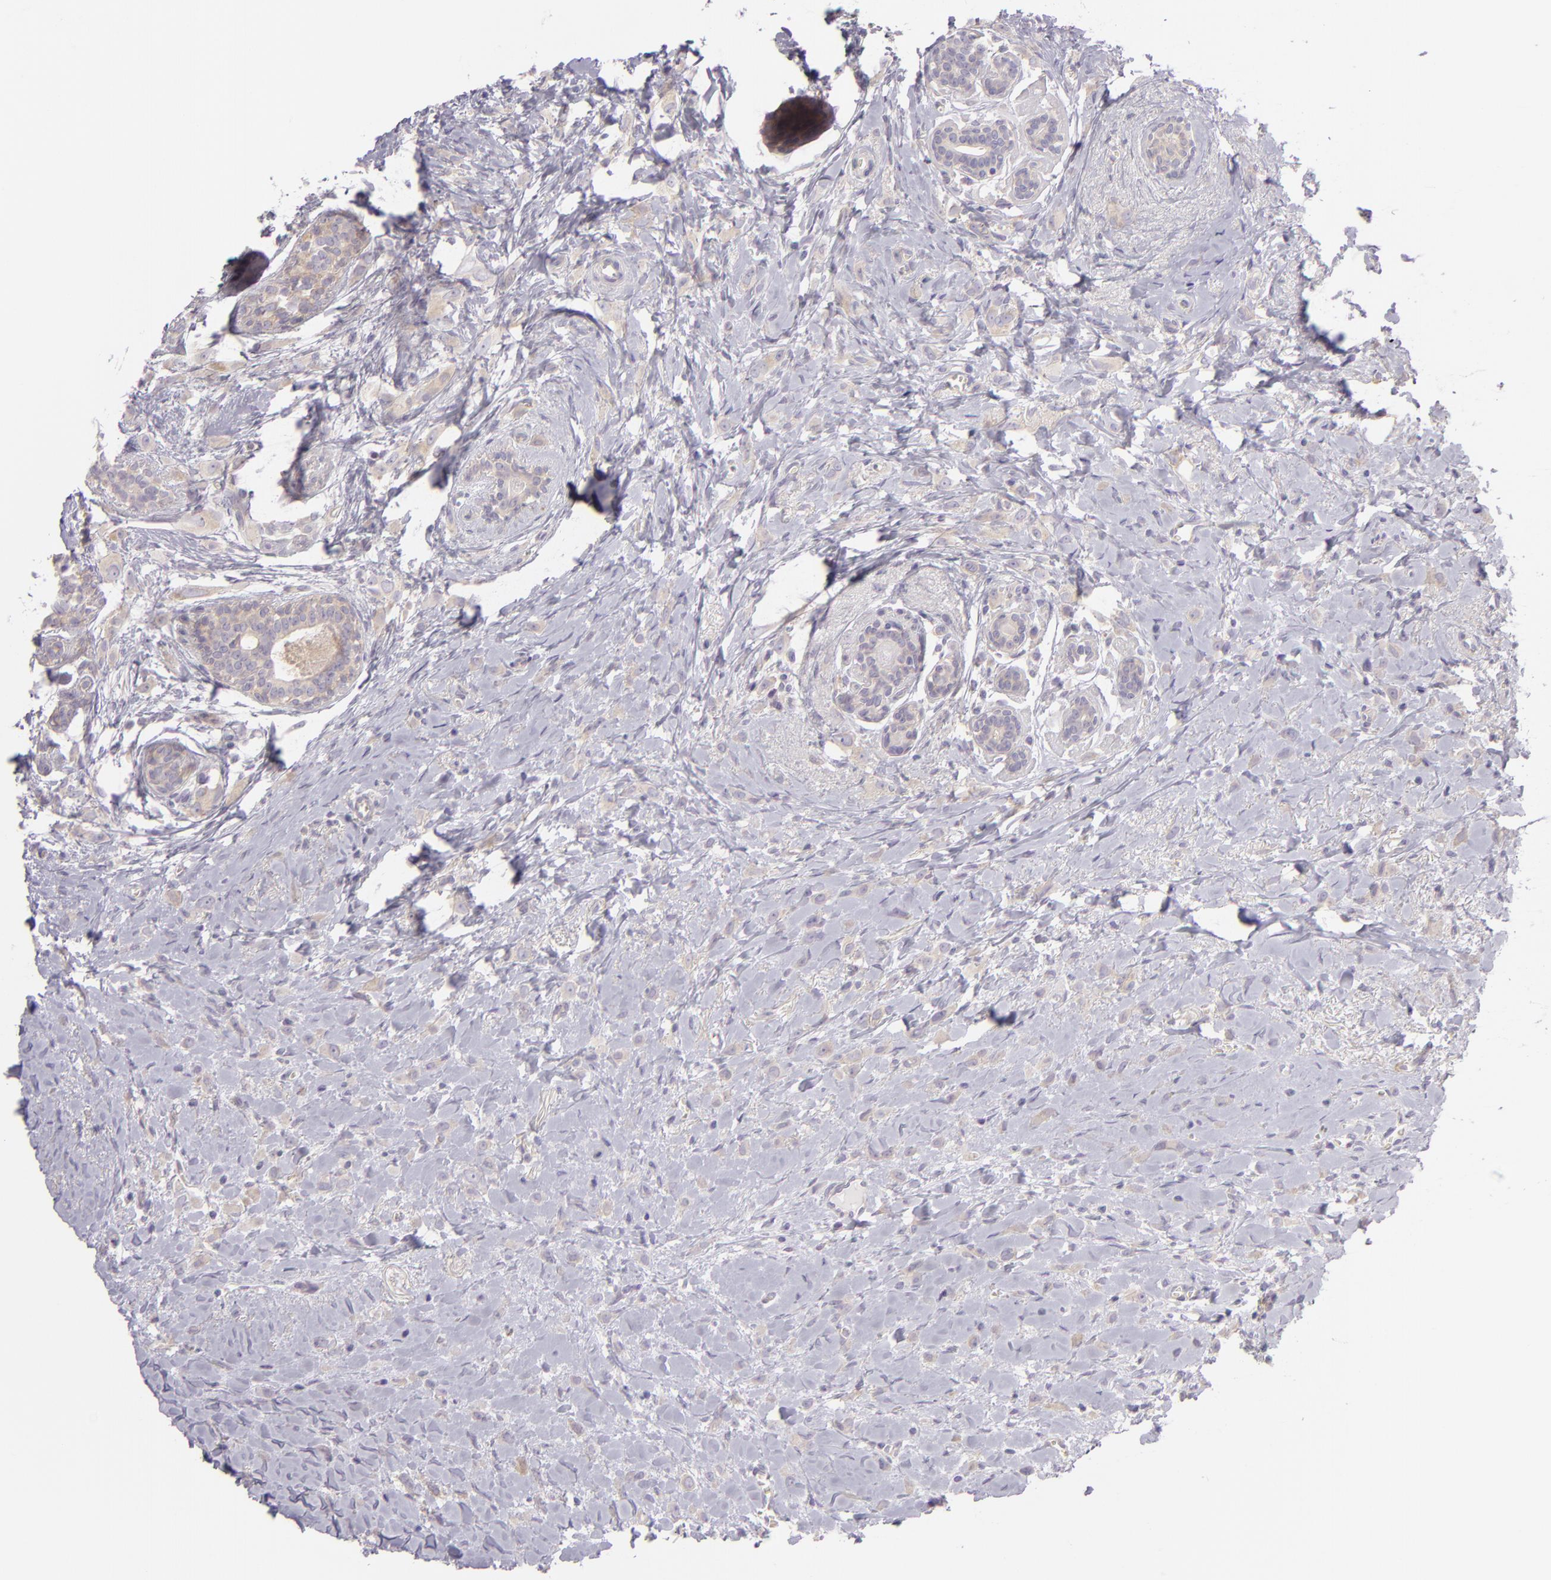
{"staining": {"intensity": "weak", "quantity": ">75%", "location": "cytoplasmic/membranous"}, "tissue": "breast cancer", "cell_type": "Tumor cells", "image_type": "cancer", "snomed": [{"axis": "morphology", "description": "Lobular carcinoma"}, {"axis": "topography", "description": "Breast"}], "caption": "There is low levels of weak cytoplasmic/membranous positivity in tumor cells of breast cancer (lobular carcinoma), as demonstrated by immunohistochemical staining (brown color).", "gene": "ZC3H7B", "patient": {"sex": "female", "age": 57}}